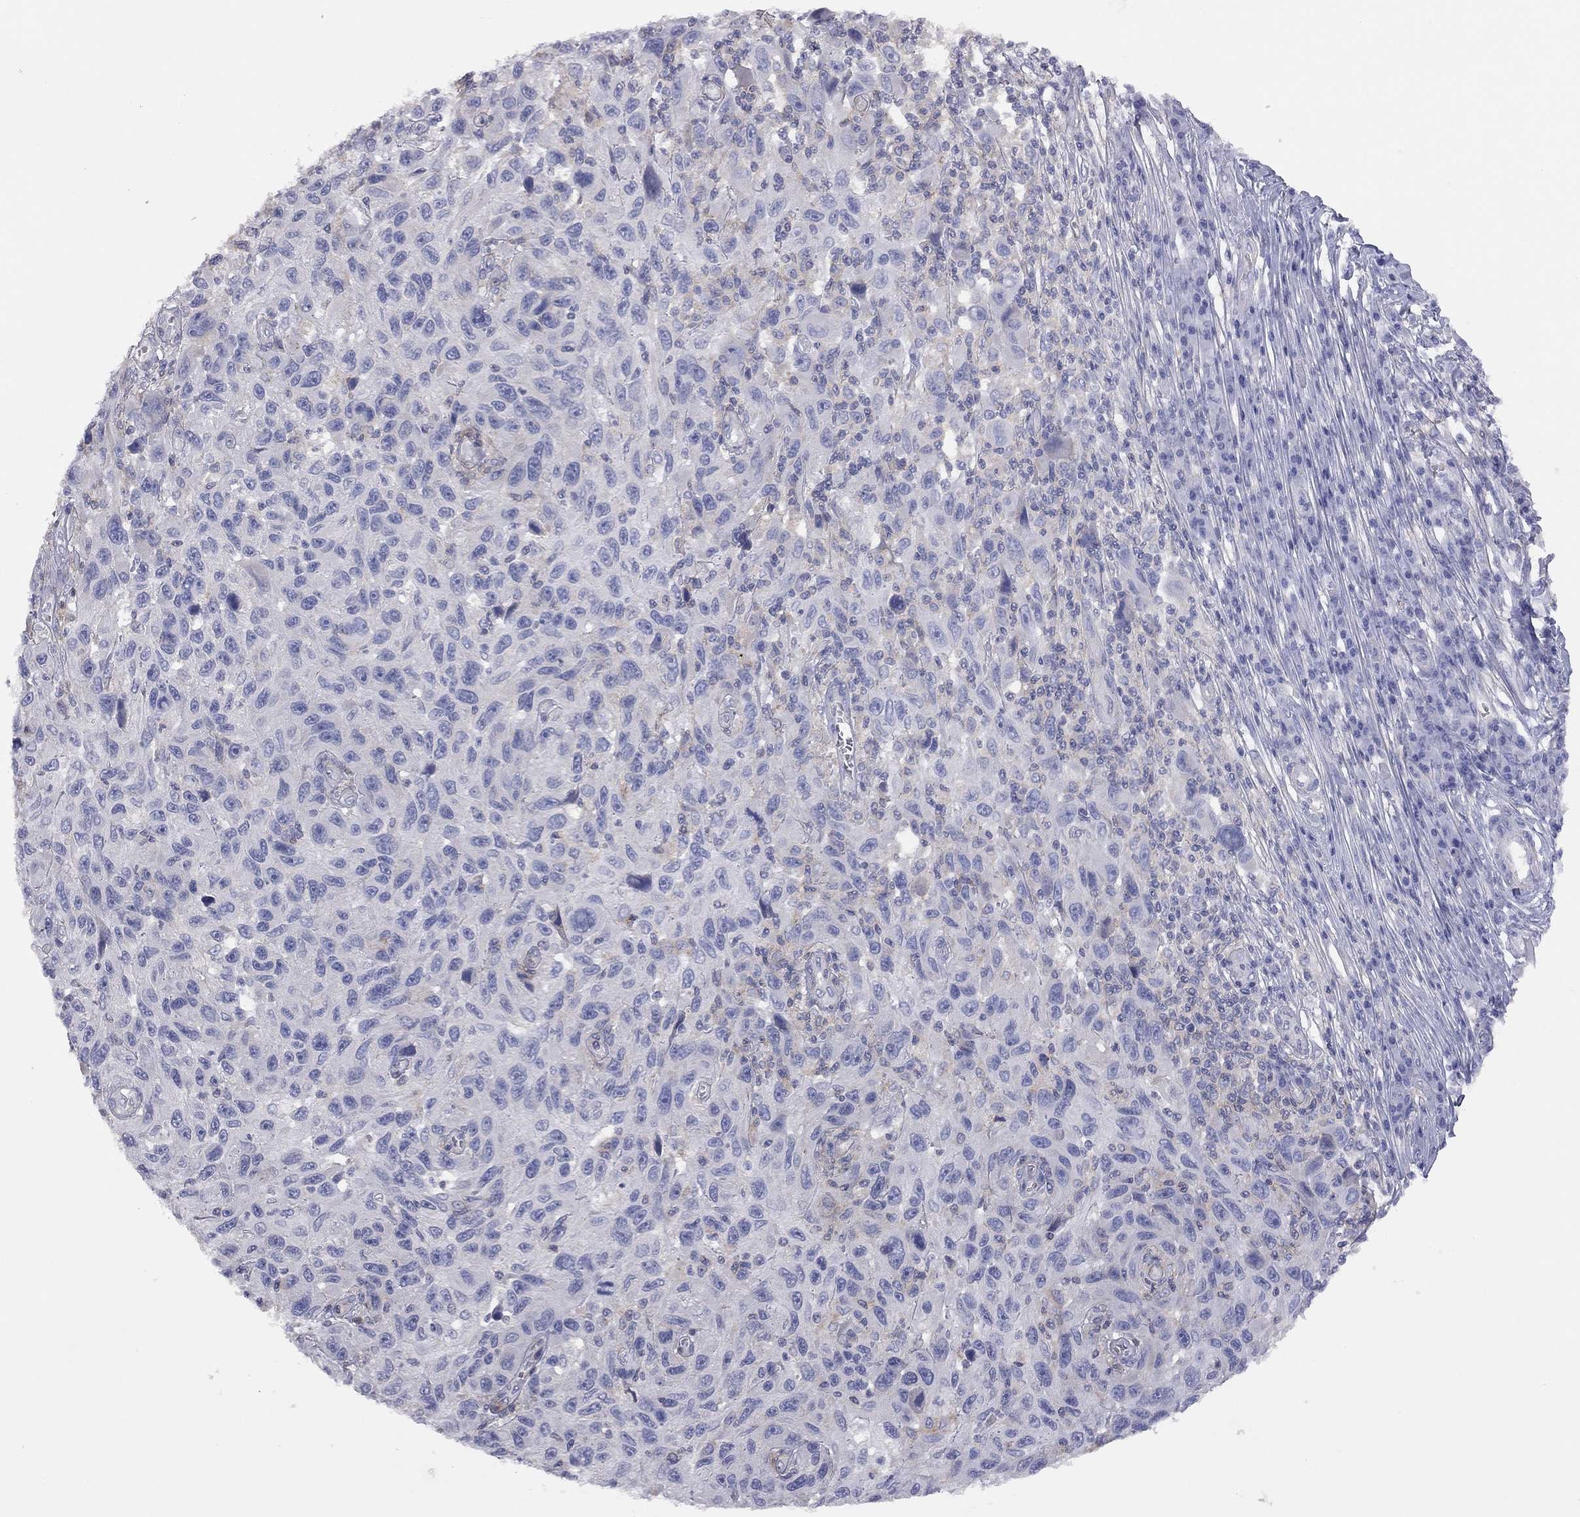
{"staining": {"intensity": "weak", "quantity": "<25%", "location": "cytoplasmic/membranous"}, "tissue": "melanoma", "cell_type": "Tumor cells", "image_type": "cancer", "snomed": [{"axis": "morphology", "description": "Malignant melanoma, NOS"}, {"axis": "topography", "description": "Skin"}], "caption": "Tumor cells show no significant positivity in melanoma. (Stains: DAB (3,3'-diaminobenzidine) IHC with hematoxylin counter stain, Microscopy: brightfield microscopy at high magnification).", "gene": "ADCYAP1", "patient": {"sex": "male", "age": 53}}